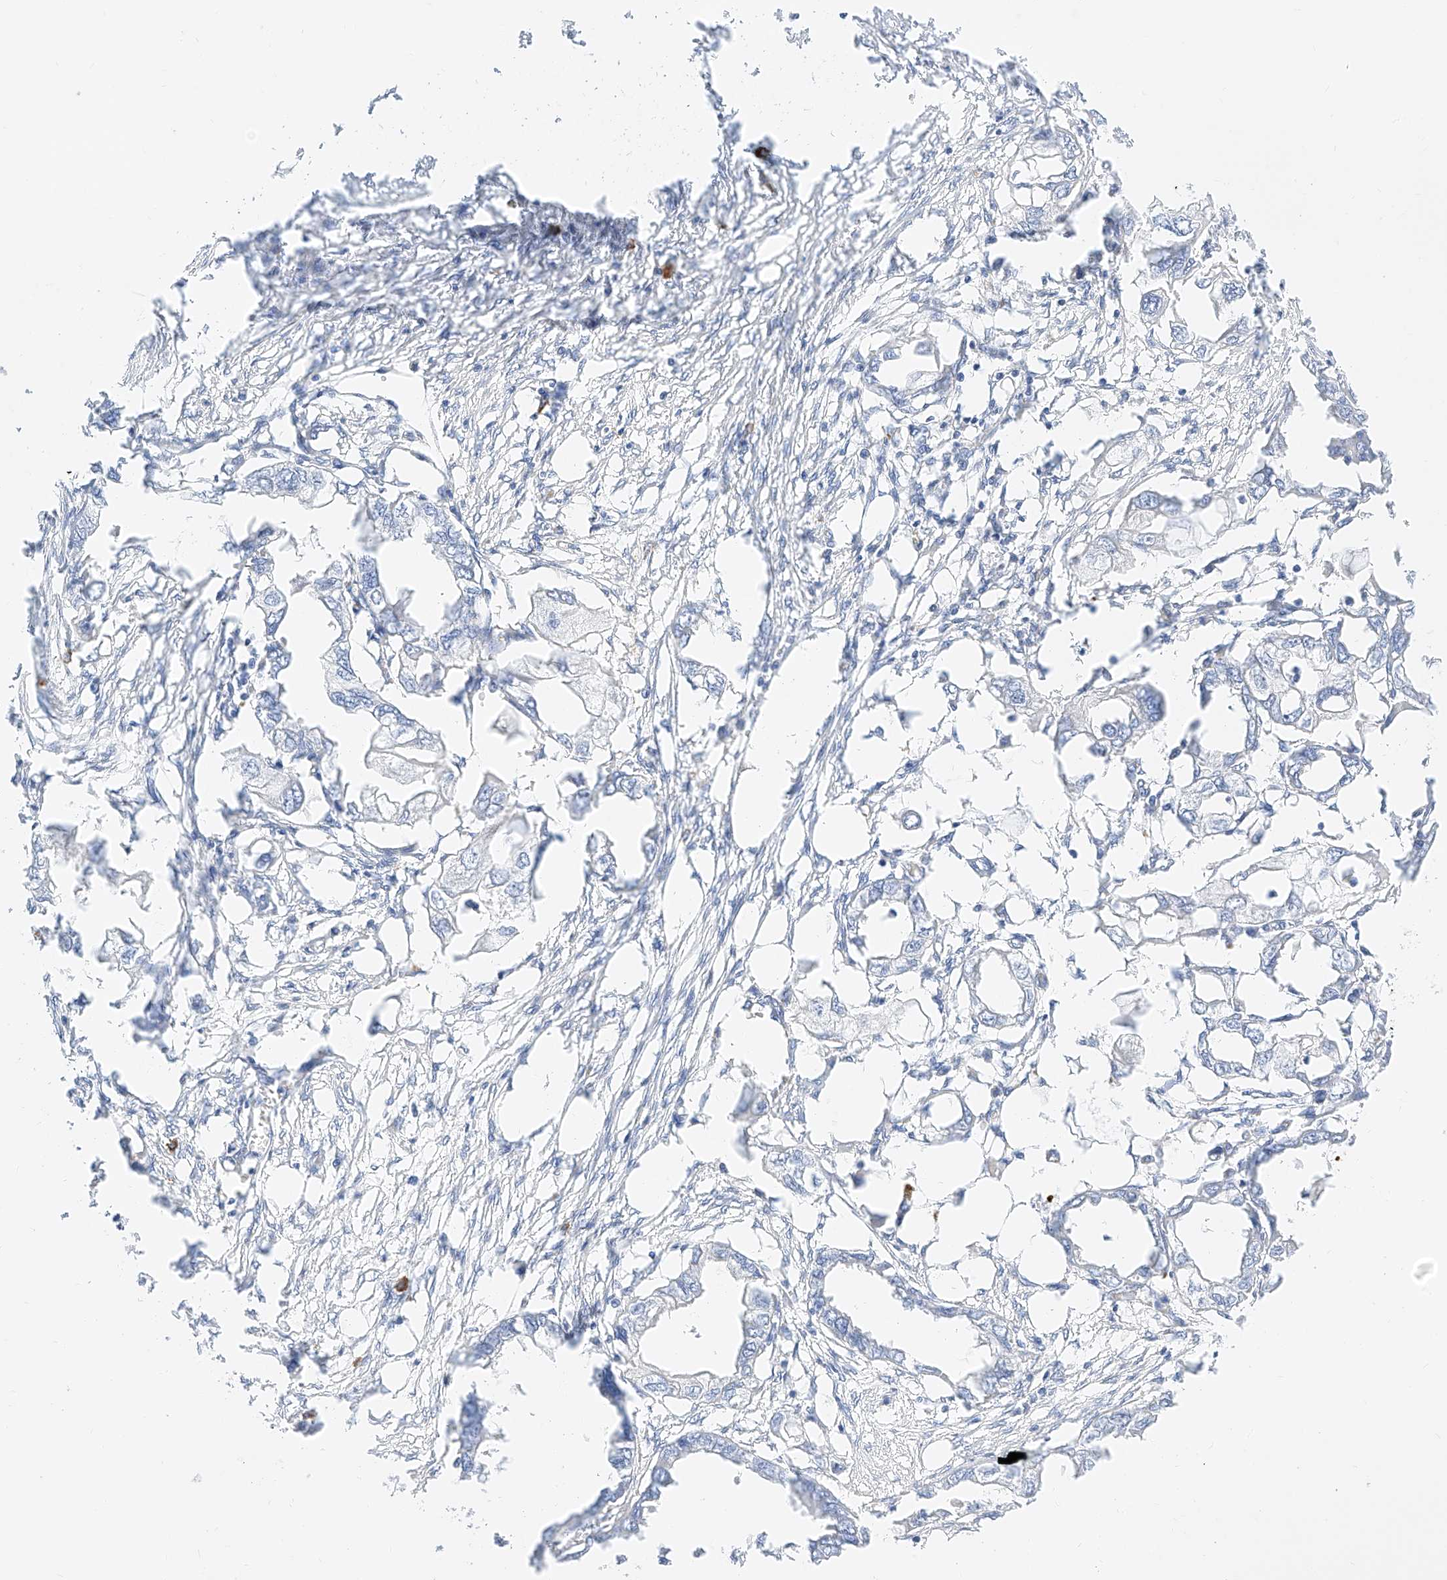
{"staining": {"intensity": "negative", "quantity": "none", "location": "none"}, "tissue": "endometrial cancer", "cell_type": "Tumor cells", "image_type": "cancer", "snomed": [{"axis": "morphology", "description": "Adenocarcinoma, NOS"}, {"axis": "morphology", "description": "Adenocarcinoma, metastatic, NOS"}, {"axis": "topography", "description": "Adipose tissue"}, {"axis": "topography", "description": "Endometrium"}], "caption": "DAB immunohistochemical staining of human metastatic adenocarcinoma (endometrial) displays no significant expression in tumor cells.", "gene": "CDCP2", "patient": {"sex": "female", "age": 67}}